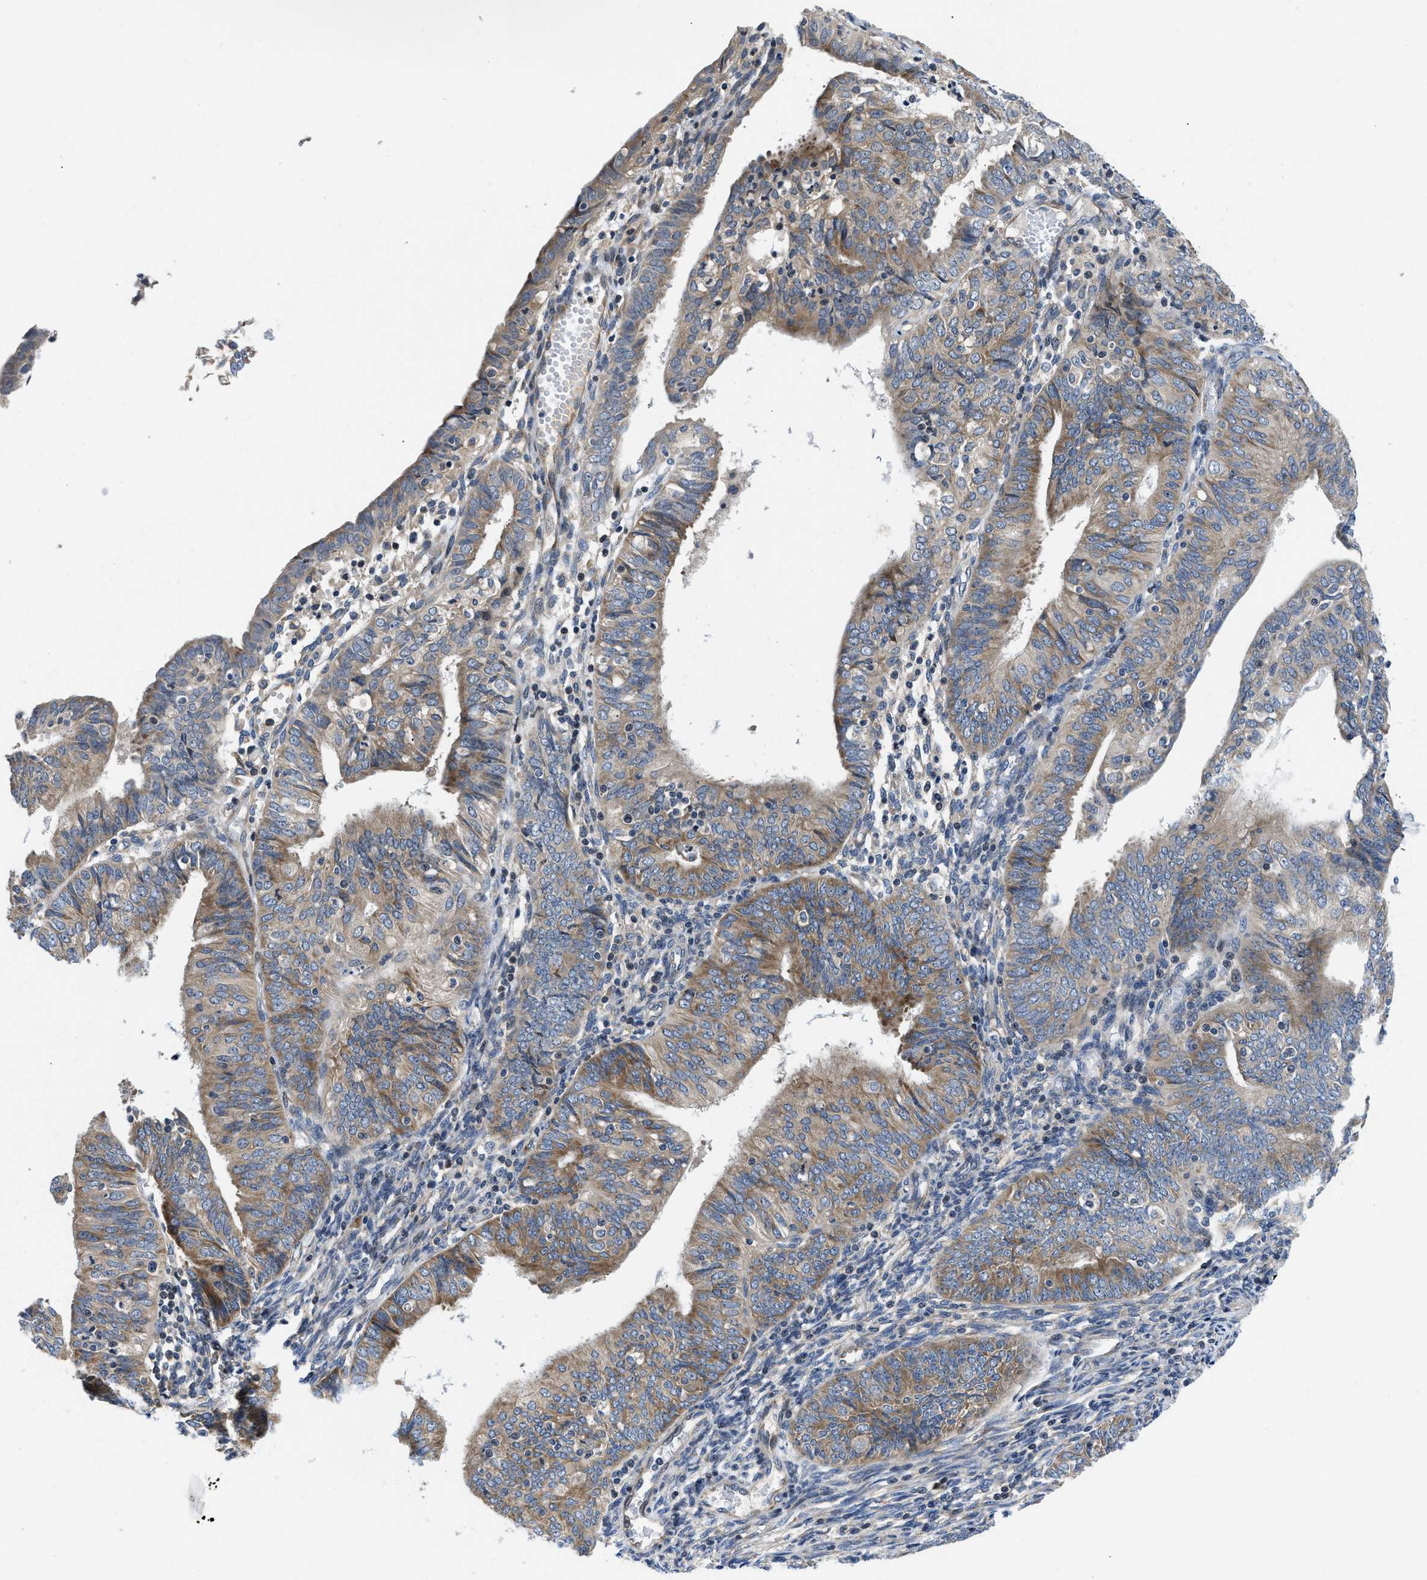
{"staining": {"intensity": "weak", "quantity": ">75%", "location": "cytoplasmic/membranous"}, "tissue": "endometrial cancer", "cell_type": "Tumor cells", "image_type": "cancer", "snomed": [{"axis": "morphology", "description": "Adenocarcinoma, NOS"}, {"axis": "topography", "description": "Endometrium"}], "caption": "Endometrial adenocarcinoma was stained to show a protein in brown. There is low levels of weak cytoplasmic/membranous positivity in about >75% of tumor cells.", "gene": "IKBKE", "patient": {"sex": "female", "age": 58}}